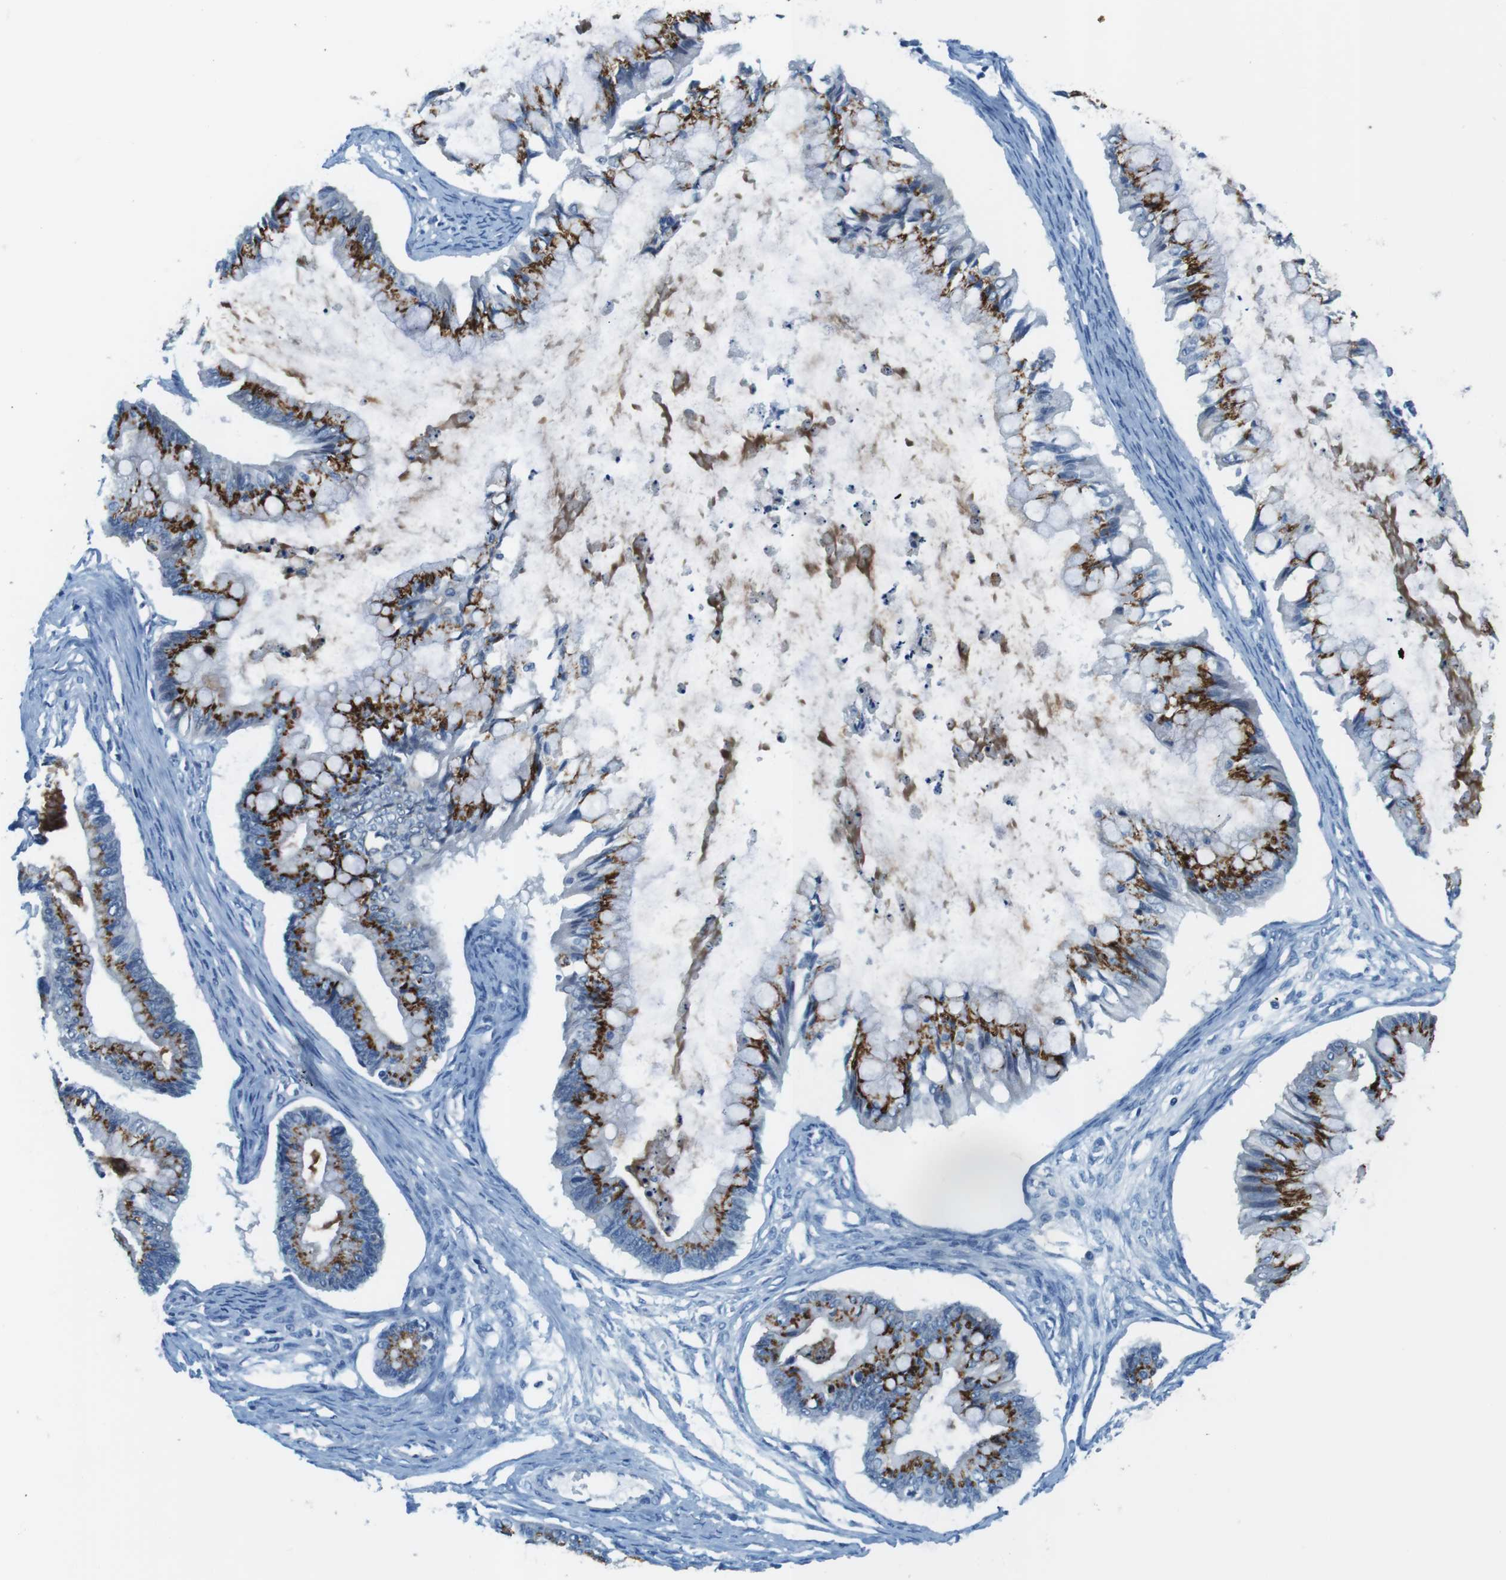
{"staining": {"intensity": "strong", "quantity": ">75%", "location": "cytoplasmic/membranous"}, "tissue": "ovarian cancer", "cell_type": "Tumor cells", "image_type": "cancer", "snomed": [{"axis": "morphology", "description": "Cystadenocarcinoma, mucinous, NOS"}, {"axis": "topography", "description": "Ovary"}], "caption": "There is high levels of strong cytoplasmic/membranous staining in tumor cells of ovarian cancer, as demonstrated by immunohistochemical staining (brown color).", "gene": "SLC35A3", "patient": {"sex": "female", "age": 57}}